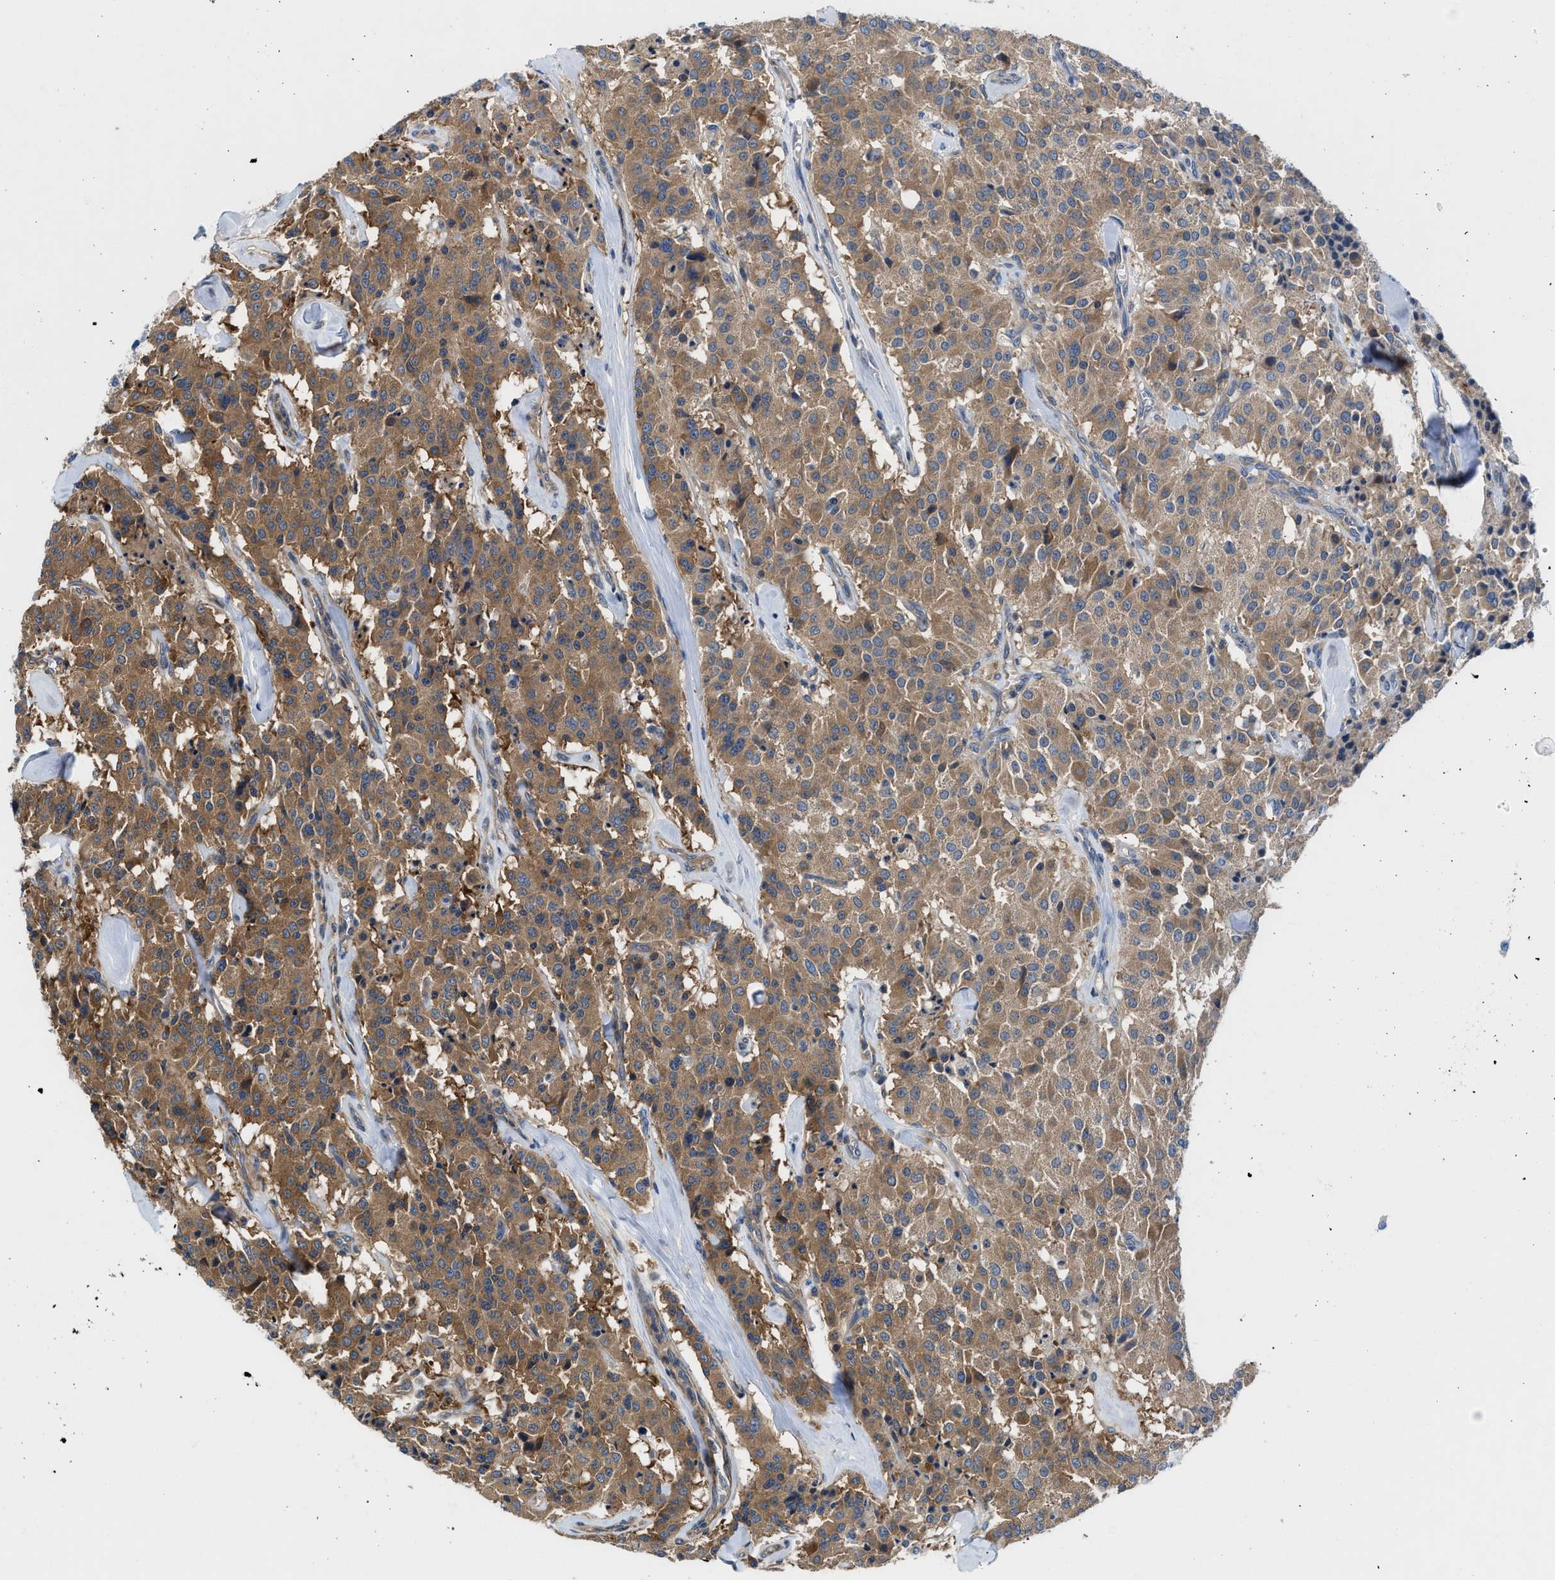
{"staining": {"intensity": "moderate", "quantity": ">75%", "location": "cytoplasmic/membranous"}, "tissue": "carcinoid", "cell_type": "Tumor cells", "image_type": "cancer", "snomed": [{"axis": "morphology", "description": "Carcinoid, malignant, NOS"}, {"axis": "topography", "description": "Lung"}], "caption": "Tumor cells exhibit moderate cytoplasmic/membranous staining in approximately >75% of cells in malignant carcinoid.", "gene": "CHKB", "patient": {"sex": "male", "age": 30}}